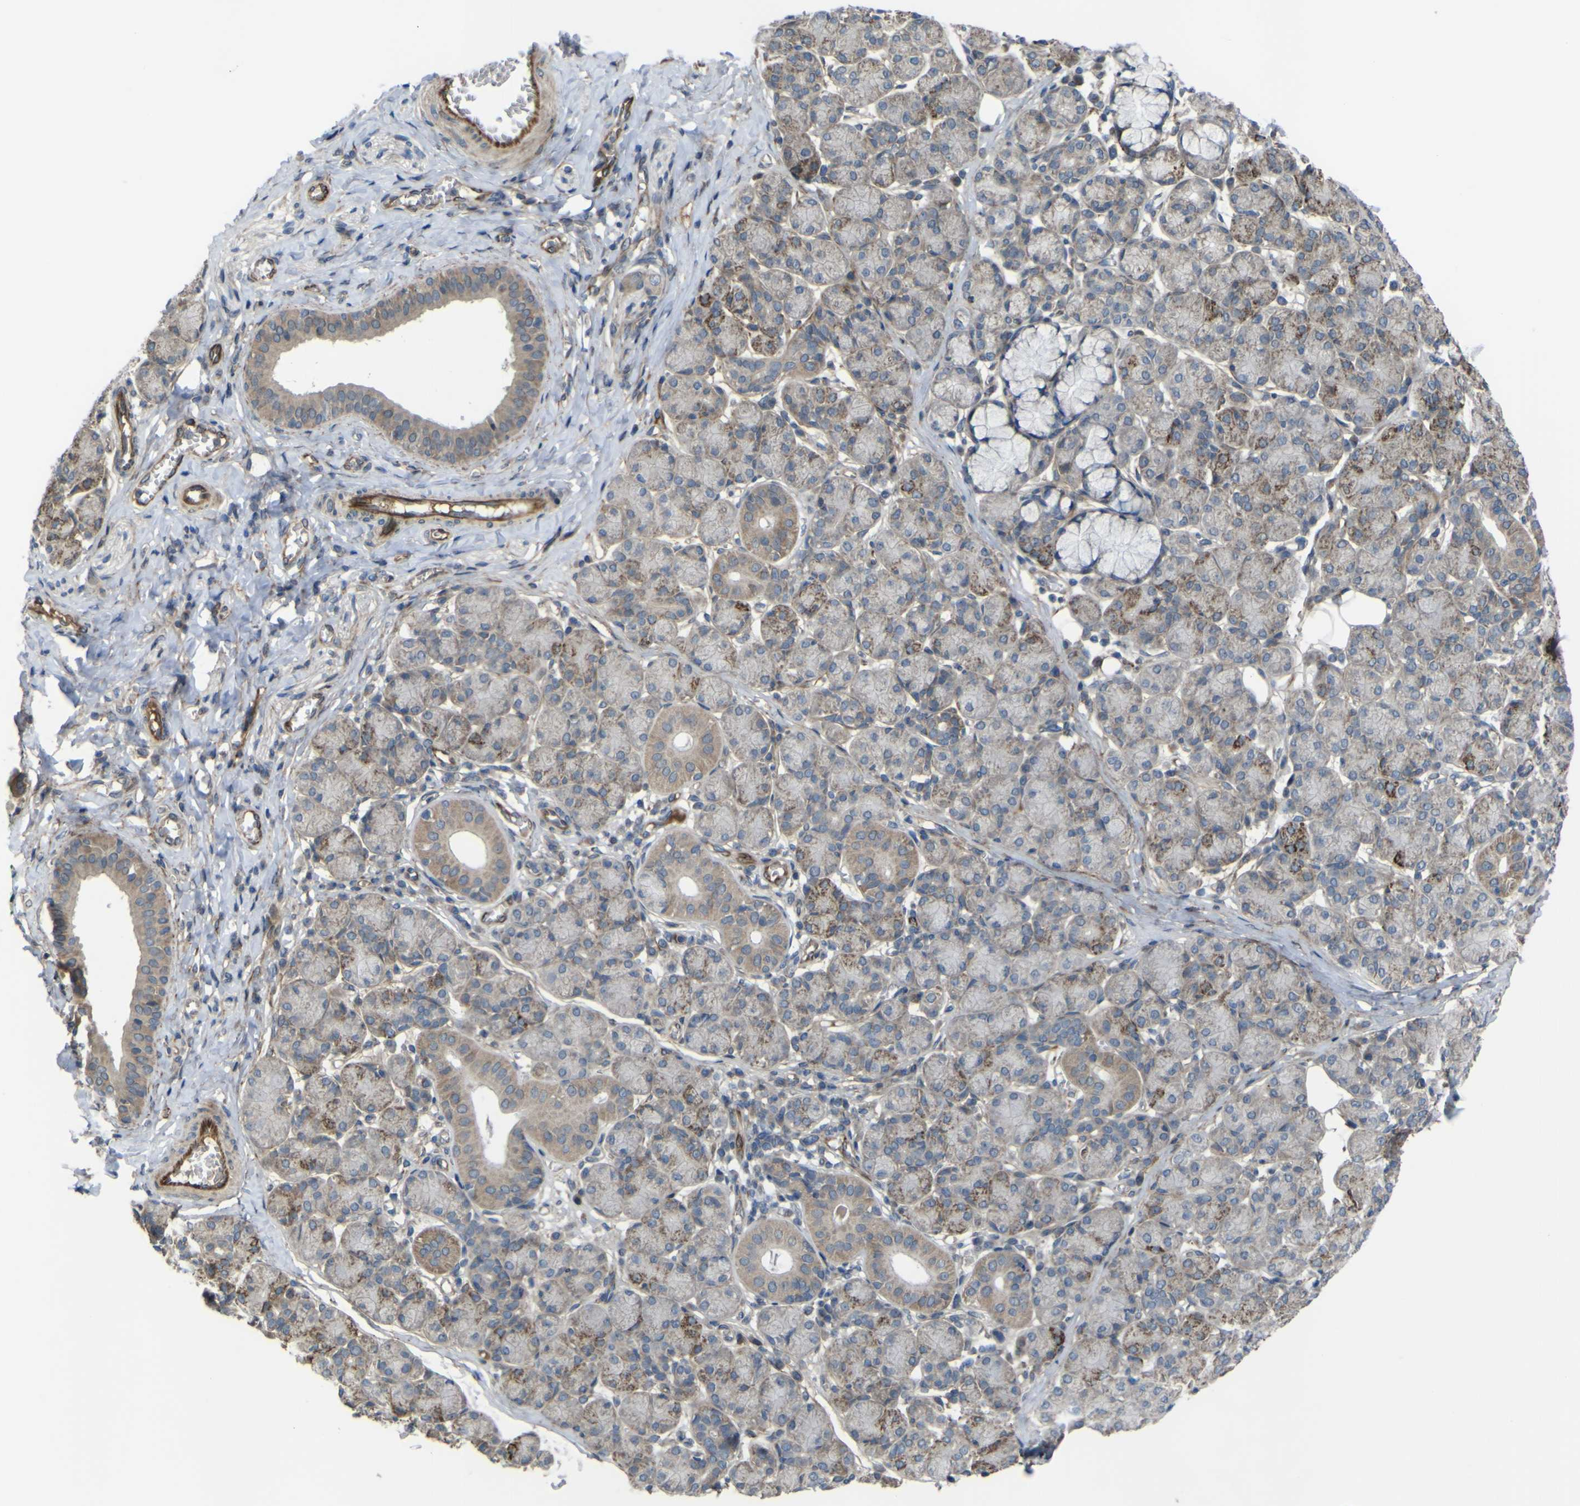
{"staining": {"intensity": "moderate", "quantity": "25%-75%", "location": "cytoplasmic/membranous"}, "tissue": "salivary gland", "cell_type": "Glandular cells", "image_type": "normal", "snomed": [{"axis": "morphology", "description": "Normal tissue, NOS"}, {"axis": "morphology", "description": "Inflammation, NOS"}, {"axis": "topography", "description": "Lymph node"}, {"axis": "topography", "description": "Salivary gland"}], "caption": "Moderate cytoplasmic/membranous expression for a protein is identified in about 25%-75% of glandular cells of unremarkable salivary gland using IHC.", "gene": "GPLD1", "patient": {"sex": "male", "age": 3}}